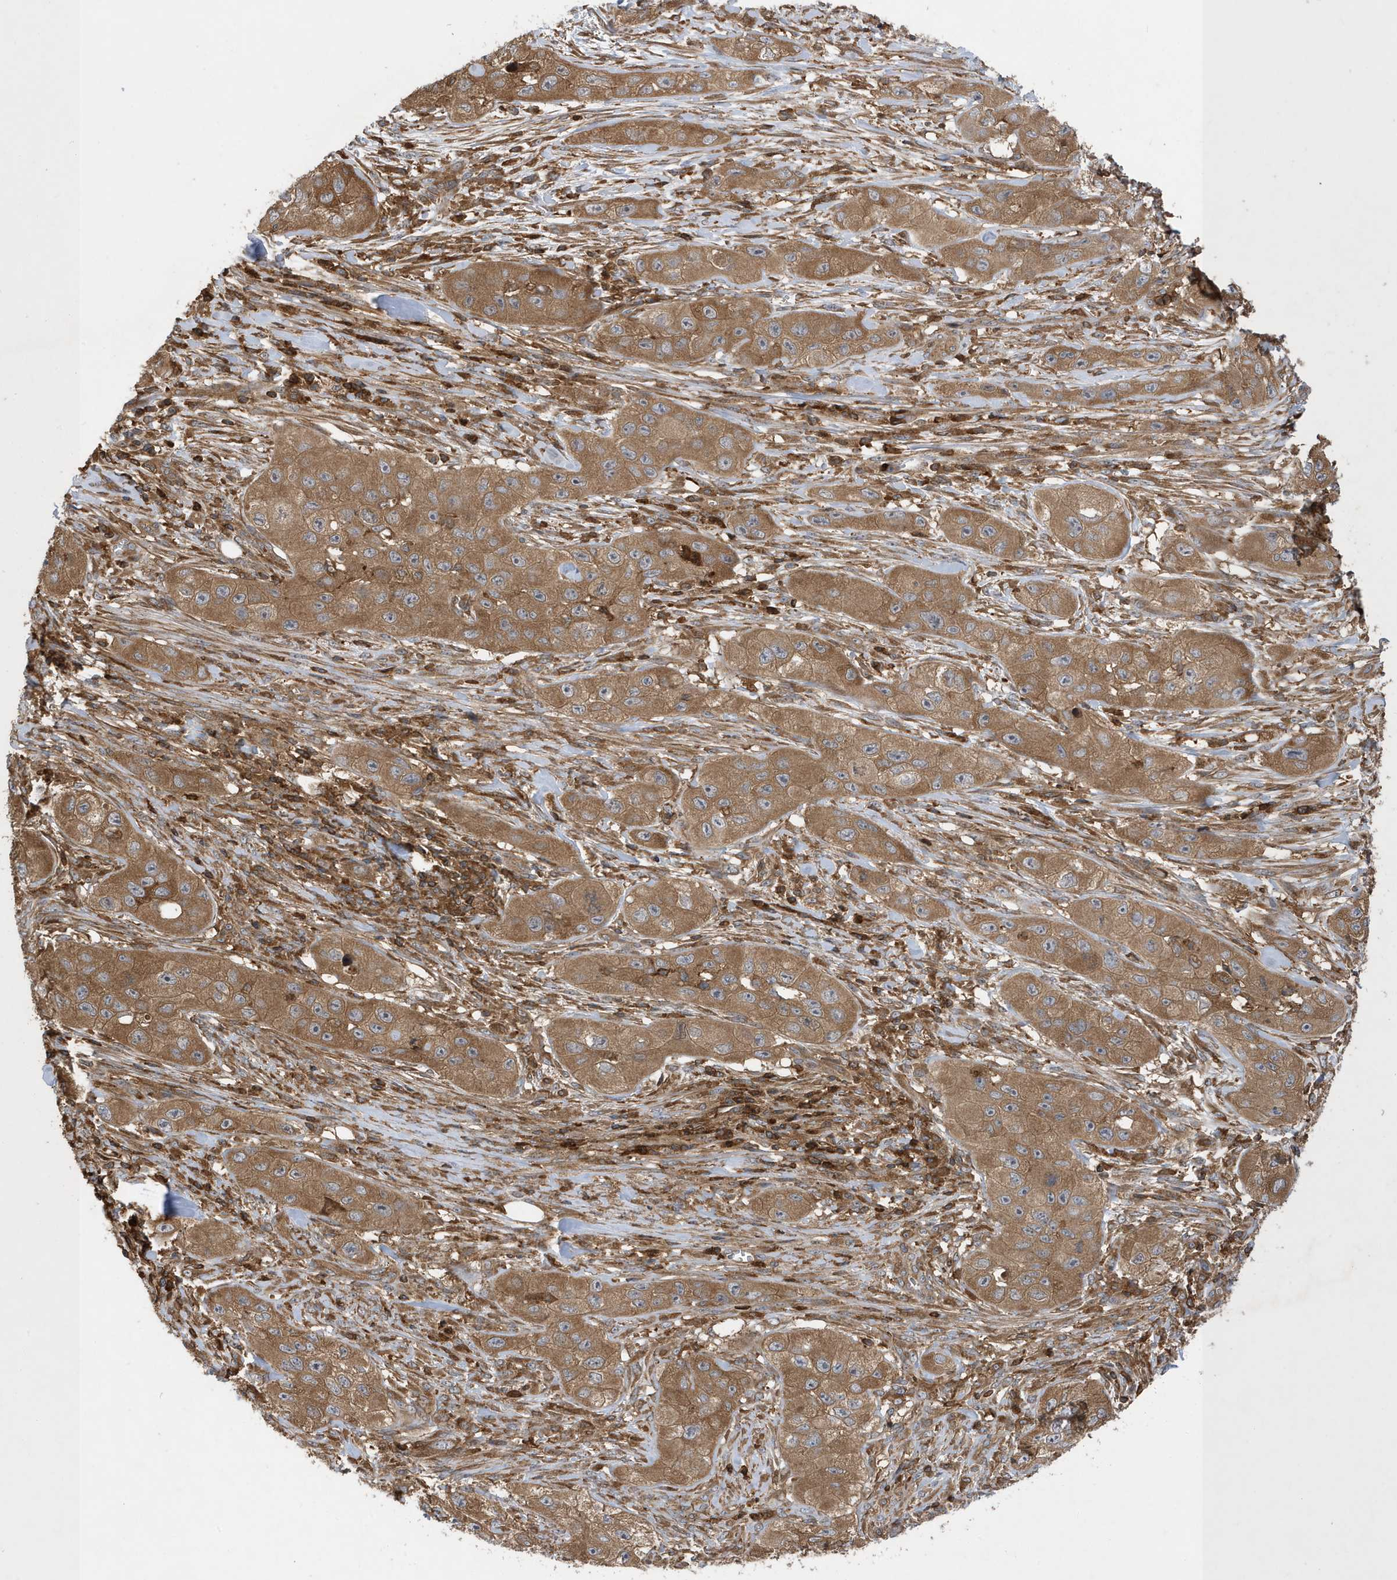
{"staining": {"intensity": "moderate", "quantity": ">75%", "location": "cytoplasmic/membranous"}, "tissue": "skin cancer", "cell_type": "Tumor cells", "image_type": "cancer", "snomed": [{"axis": "morphology", "description": "Squamous cell carcinoma, NOS"}, {"axis": "topography", "description": "Skin"}, {"axis": "topography", "description": "Subcutis"}], "caption": "Protein analysis of squamous cell carcinoma (skin) tissue exhibits moderate cytoplasmic/membranous positivity in approximately >75% of tumor cells.", "gene": "LAPTM4A", "patient": {"sex": "male", "age": 73}}